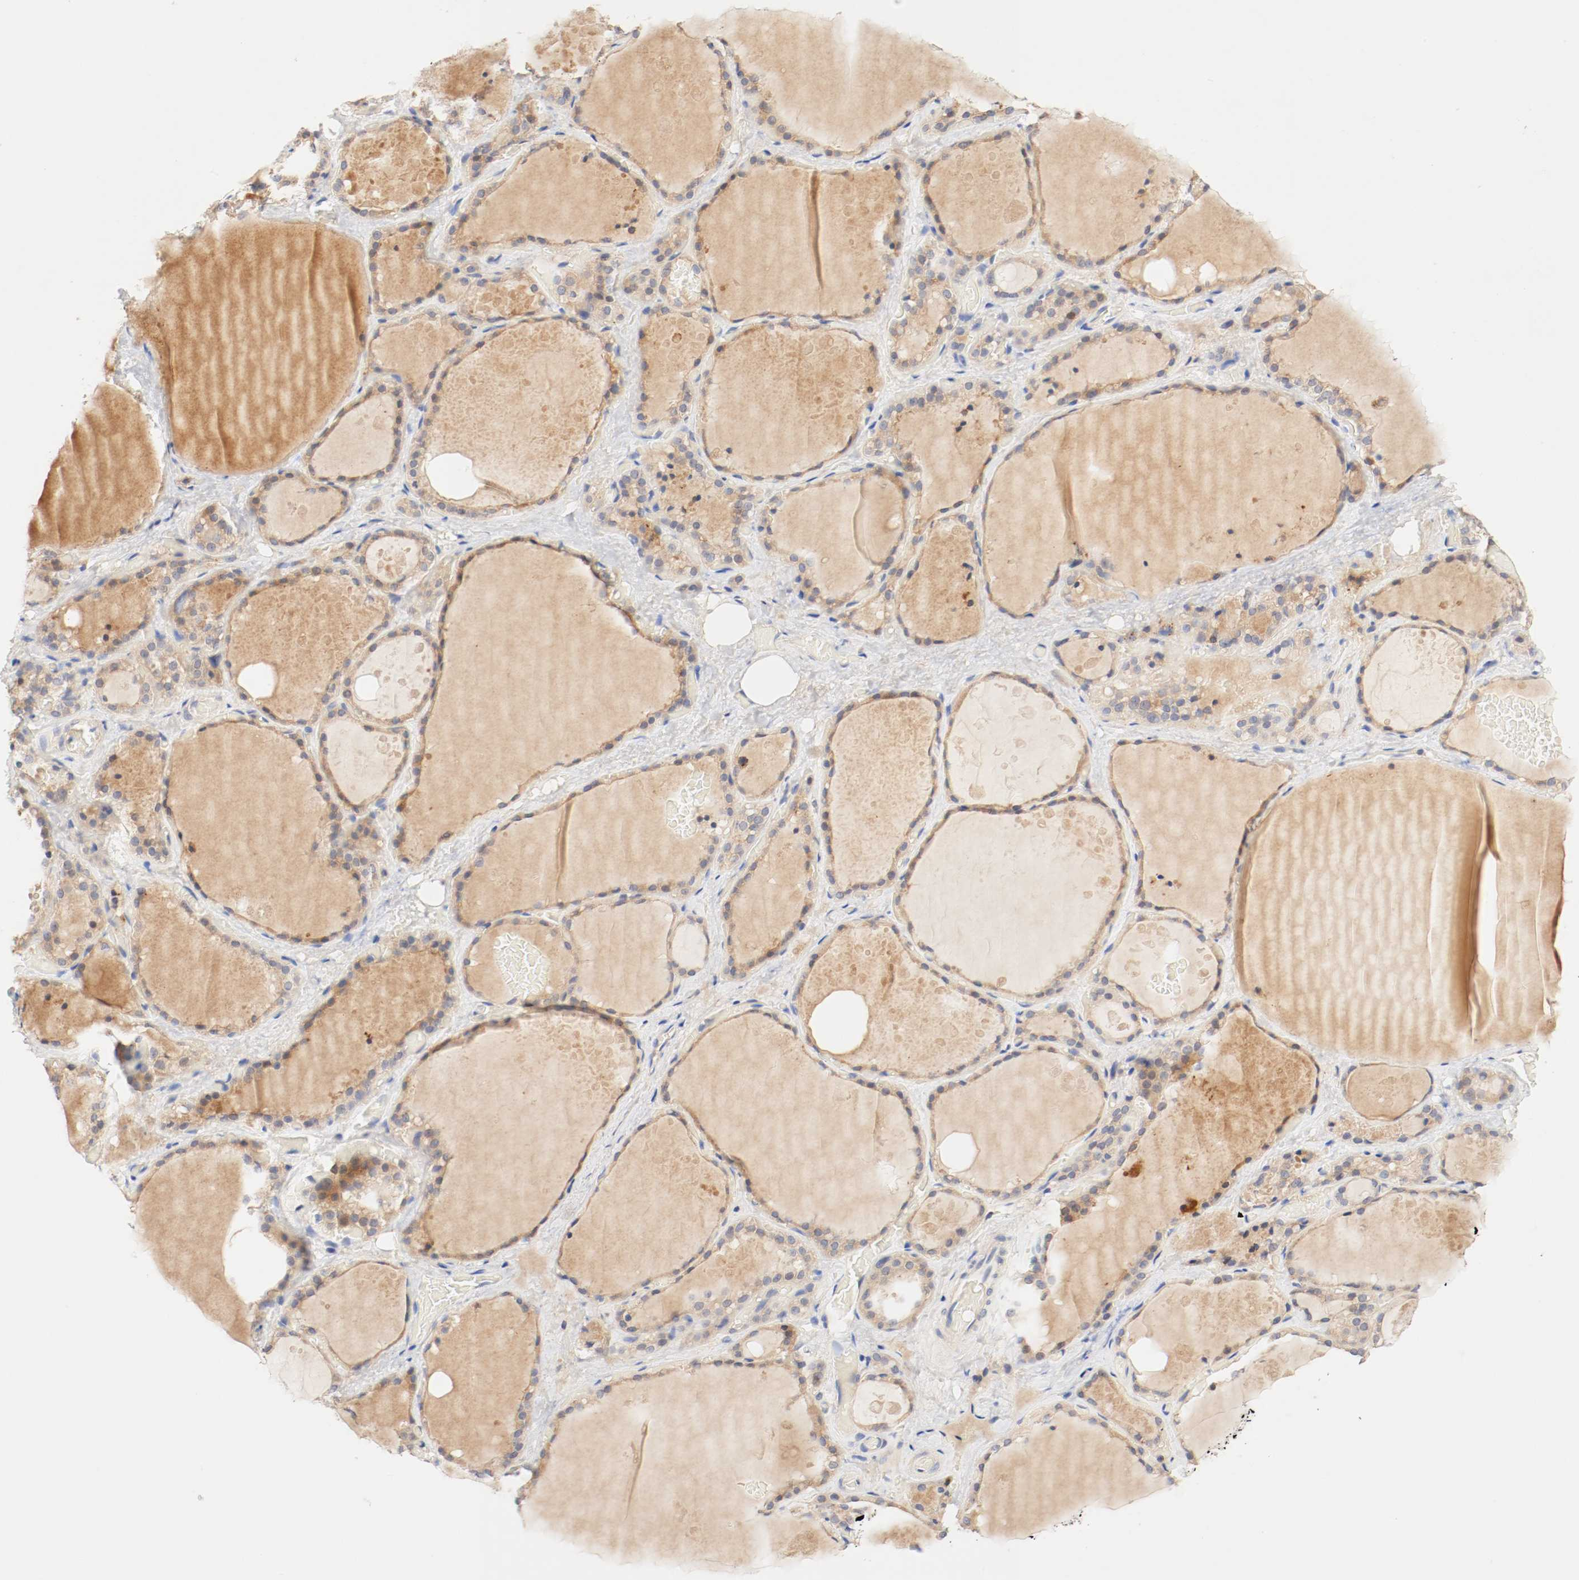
{"staining": {"intensity": "moderate", "quantity": ">75%", "location": "cytoplasmic/membranous"}, "tissue": "thyroid gland", "cell_type": "Glandular cells", "image_type": "normal", "snomed": [{"axis": "morphology", "description": "Normal tissue, NOS"}, {"axis": "topography", "description": "Thyroid gland"}], "caption": "Immunohistochemical staining of unremarkable thyroid gland demonstrates >75% levels of moderate cytoplasmic/membranous protein staining in approximately >75% of glandular cells. The staining was performed using DAB to visualize the protein expression in brown, while the nuclei were stained in blue with hematoxylin (Magnification: 20x).", "gene": "GIT1", "patient": {"sex": "male", "age": 61}}